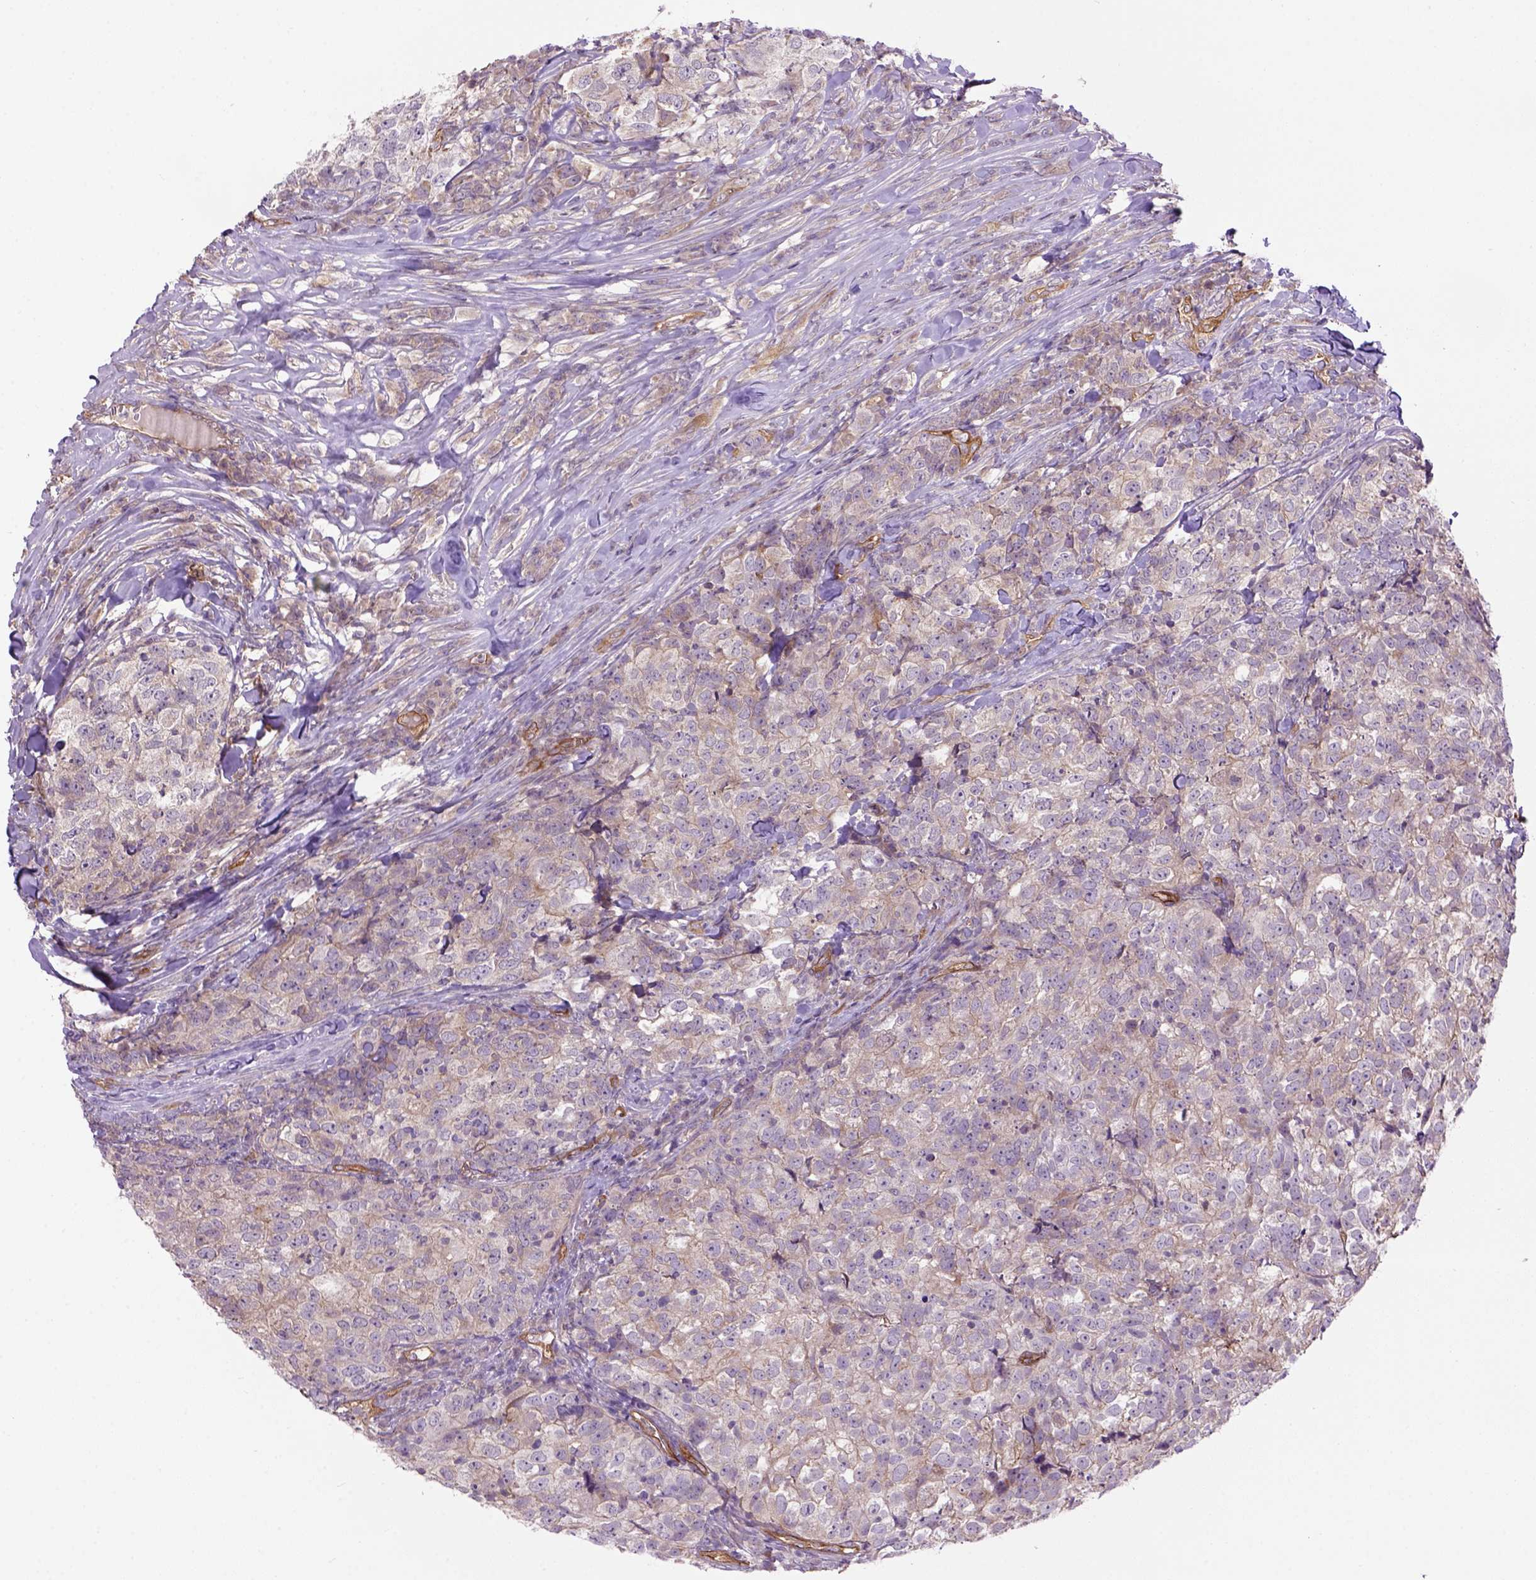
{"staining": {"intensity": "negative", "quantity": "none", "location": "none"}, "tissue": "breast cancer", "cell_type": "Tumor cells", "image_type": "cancer", "snomed": [{"axis": "morphology", "description": "Duct carcinoma"}, {"axis": "topography", "description": "Breast"}], "caption": "A high-resolution image shows IHC staining of breast cancer, which exhibits no significant positivity in tumor cells.", "gene": "CASKIN2", "patient": {"sex": "female", "age": 30}}